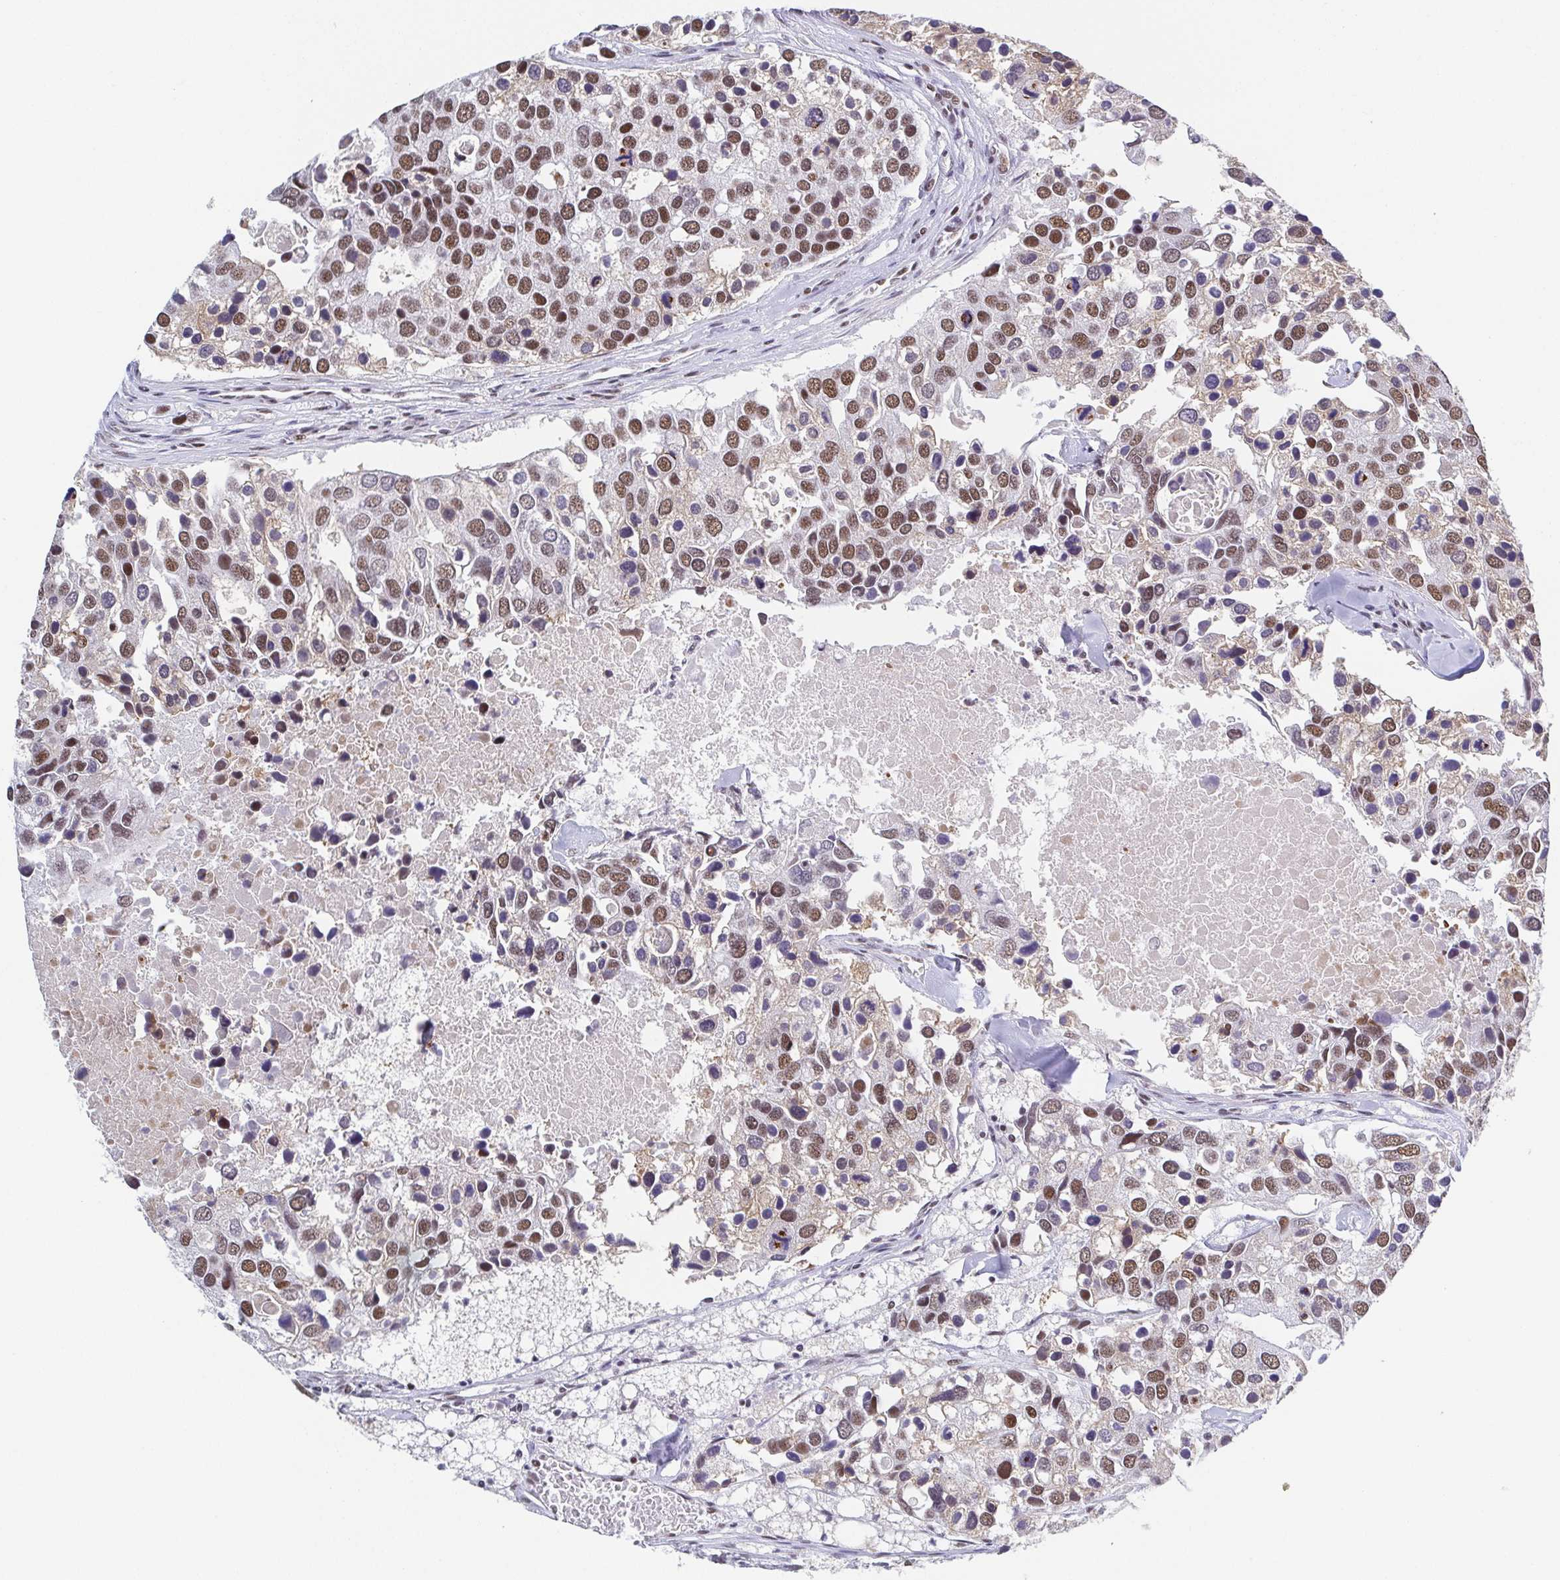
{"staining": {"intensity": "moderate", "quantity": ">75%", "location": "nuclear"}, "tissue": "breast cancer", "cell_type": "Tumor cells", "image_type": "cancer", "snomed": [{"axis": "morphology", "description": "Duct carcinoma"}, {"axis": "topography", "description": "Breast"}], "caption": "Immunohistochemical staining of intraductal carcinoma (breast) demonstrates medium levels of moderate nuclear staining in approximately >75% of tumor cells. (DAB (3,3'-diaminobenzidine) = brown stain, brightfield microscopy at high magnification).", "gene": "SLC7A10", "patient": {"sex": "female", "age": 83}}